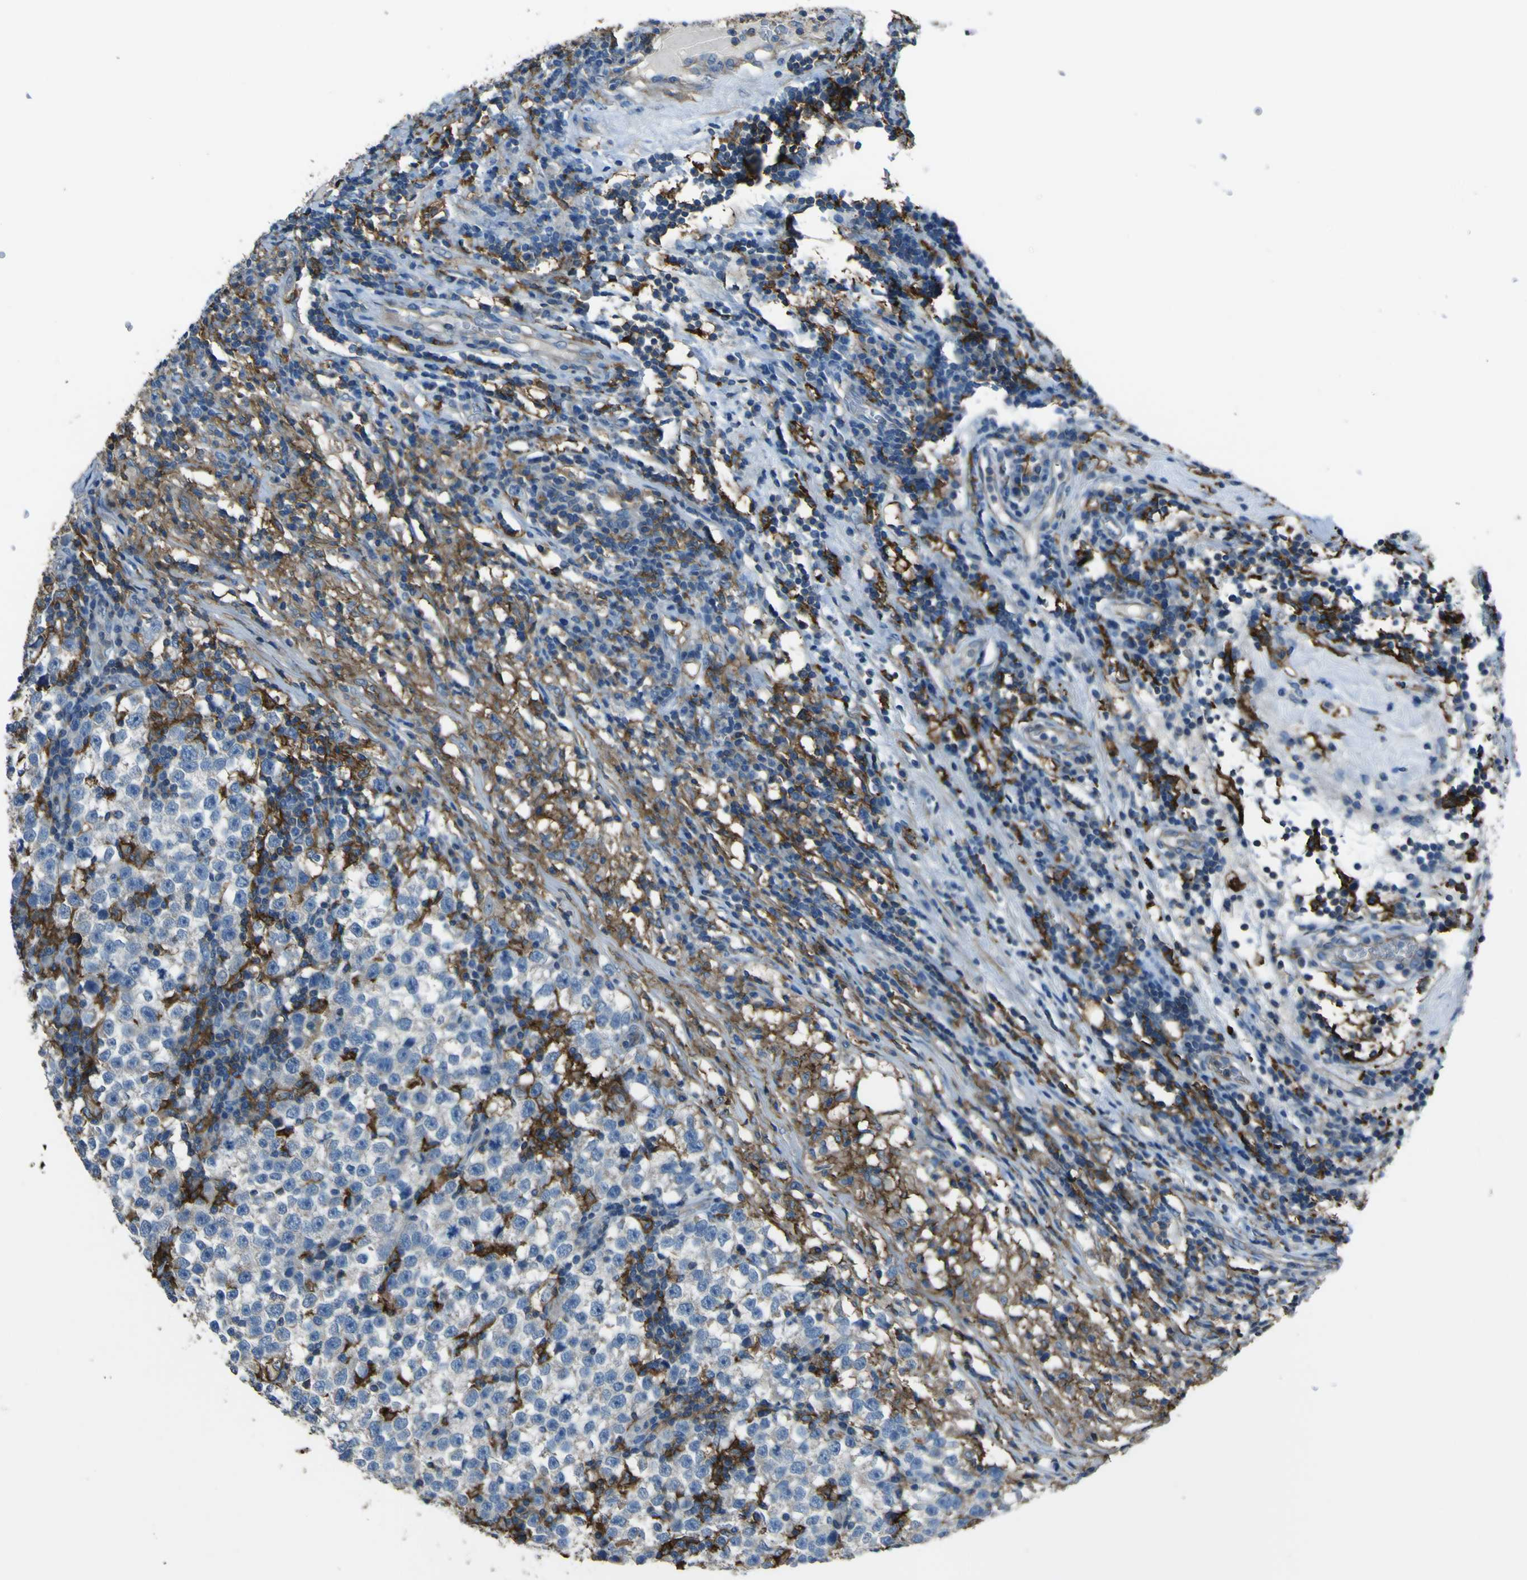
{"staining": {"intensity": "negative", "quantity": "none", "location": "none"}, "tissue": "testis cancer", "cell_type": "Tumor cells", "image_type": "cancer", "snomed": [{"axis": "morphology", "description": "Seminoma, NOS"}, {"axis": "topography", "description": "Testis"}], "caption": "The histopathology image displays no staining of tumor cells in seminoma (testis).", "gene": "LAIR1", "patient": {"sex": "male", "age": 43}}